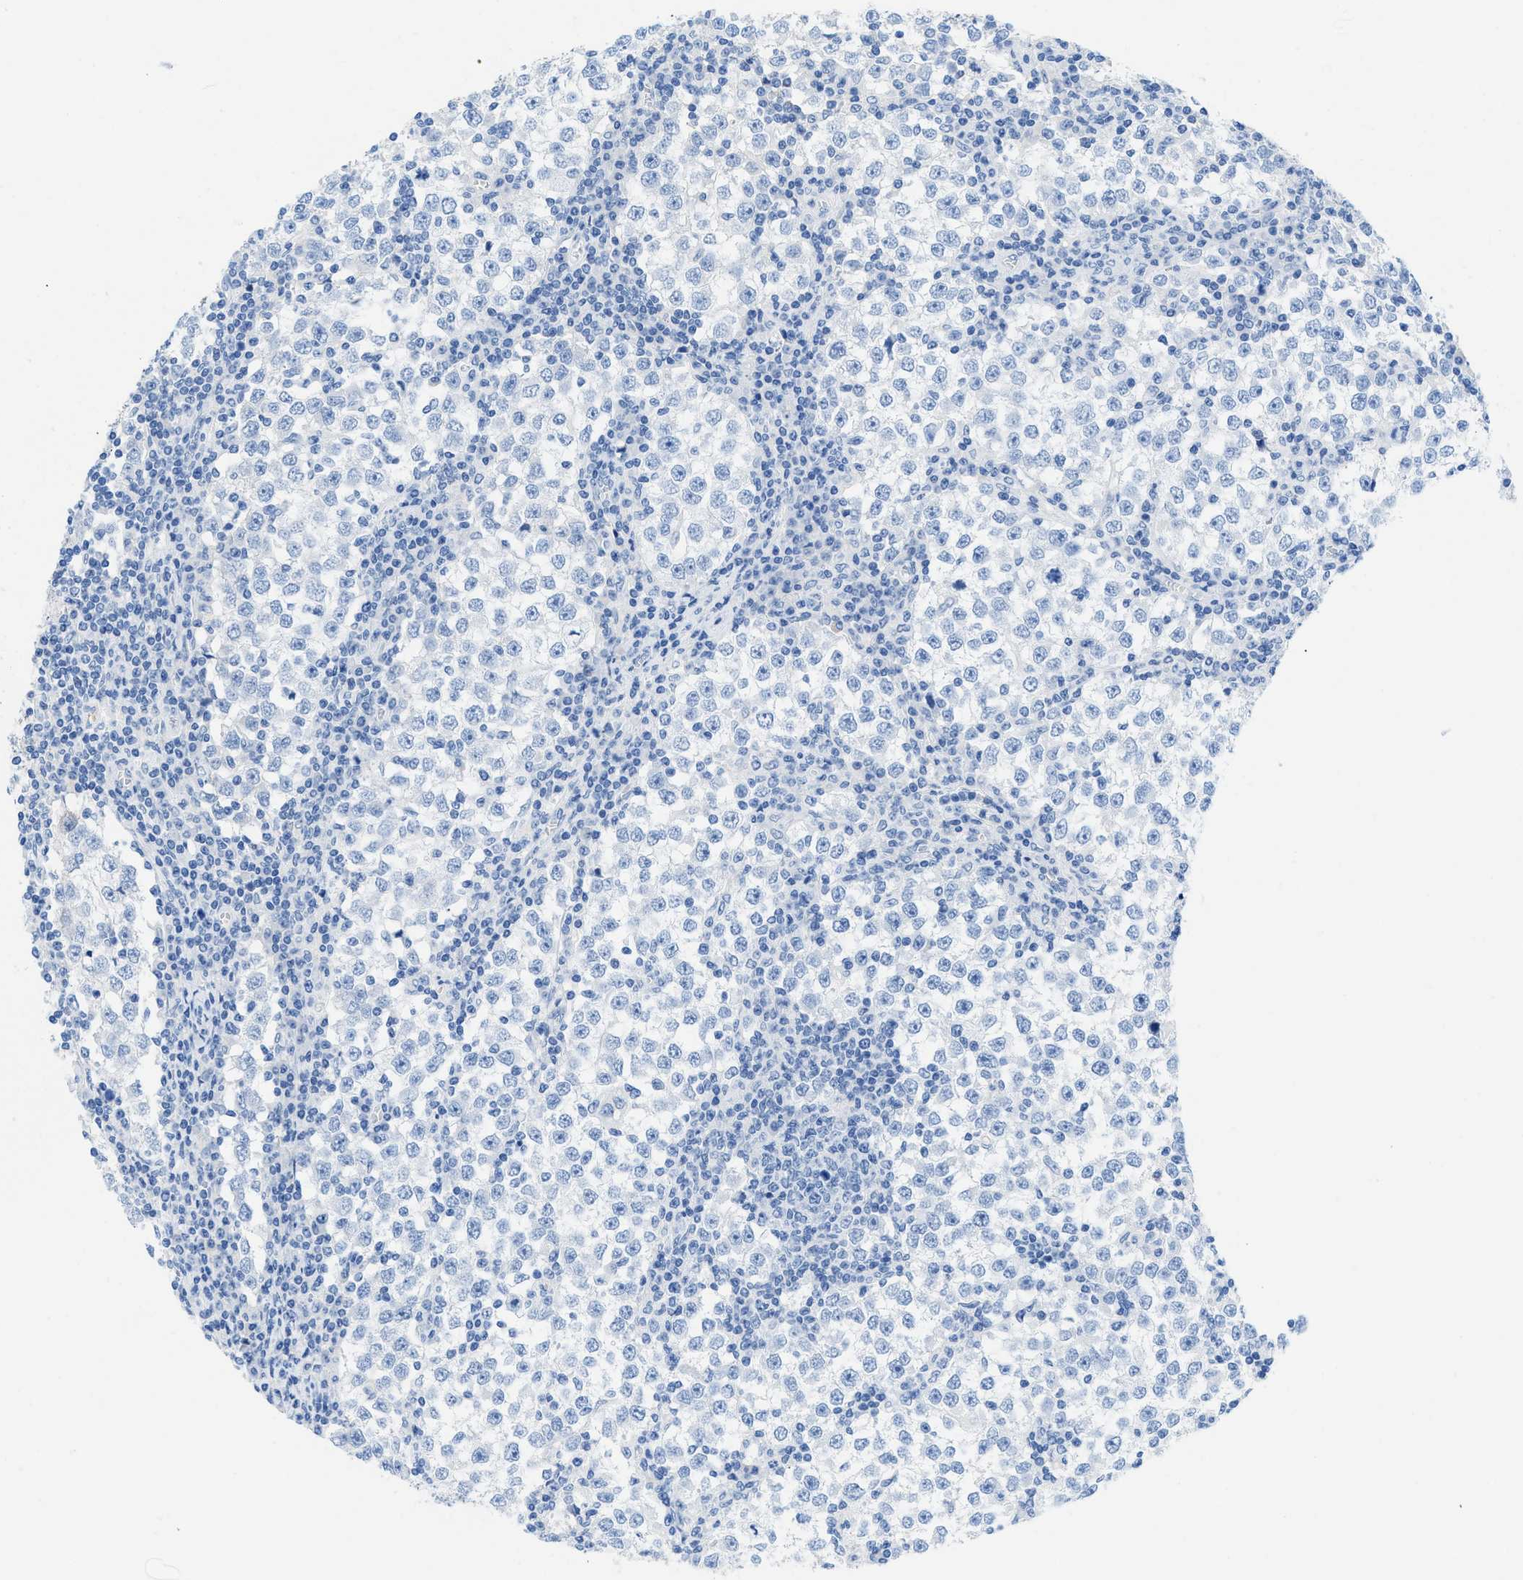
{"staining": {"intensity": "negative", "quantity": "none", "location": "none"}, "tissue": "testis cancer", "cell_type": "Tumor cells", "image_type": "cancer", "snomed": [{"axis": "morphology", "description": "Seminoma, NOS"}, {"axis": "topography", "description": "Testis"}], "caption": "Tumor cells show no significant positivity in testis cancer. (DAB immunohistochemistry visualized using brightfield microscopy, high magnification).", "gene": "COL3A1", "patient": {"sex": "male", "age": 65}}